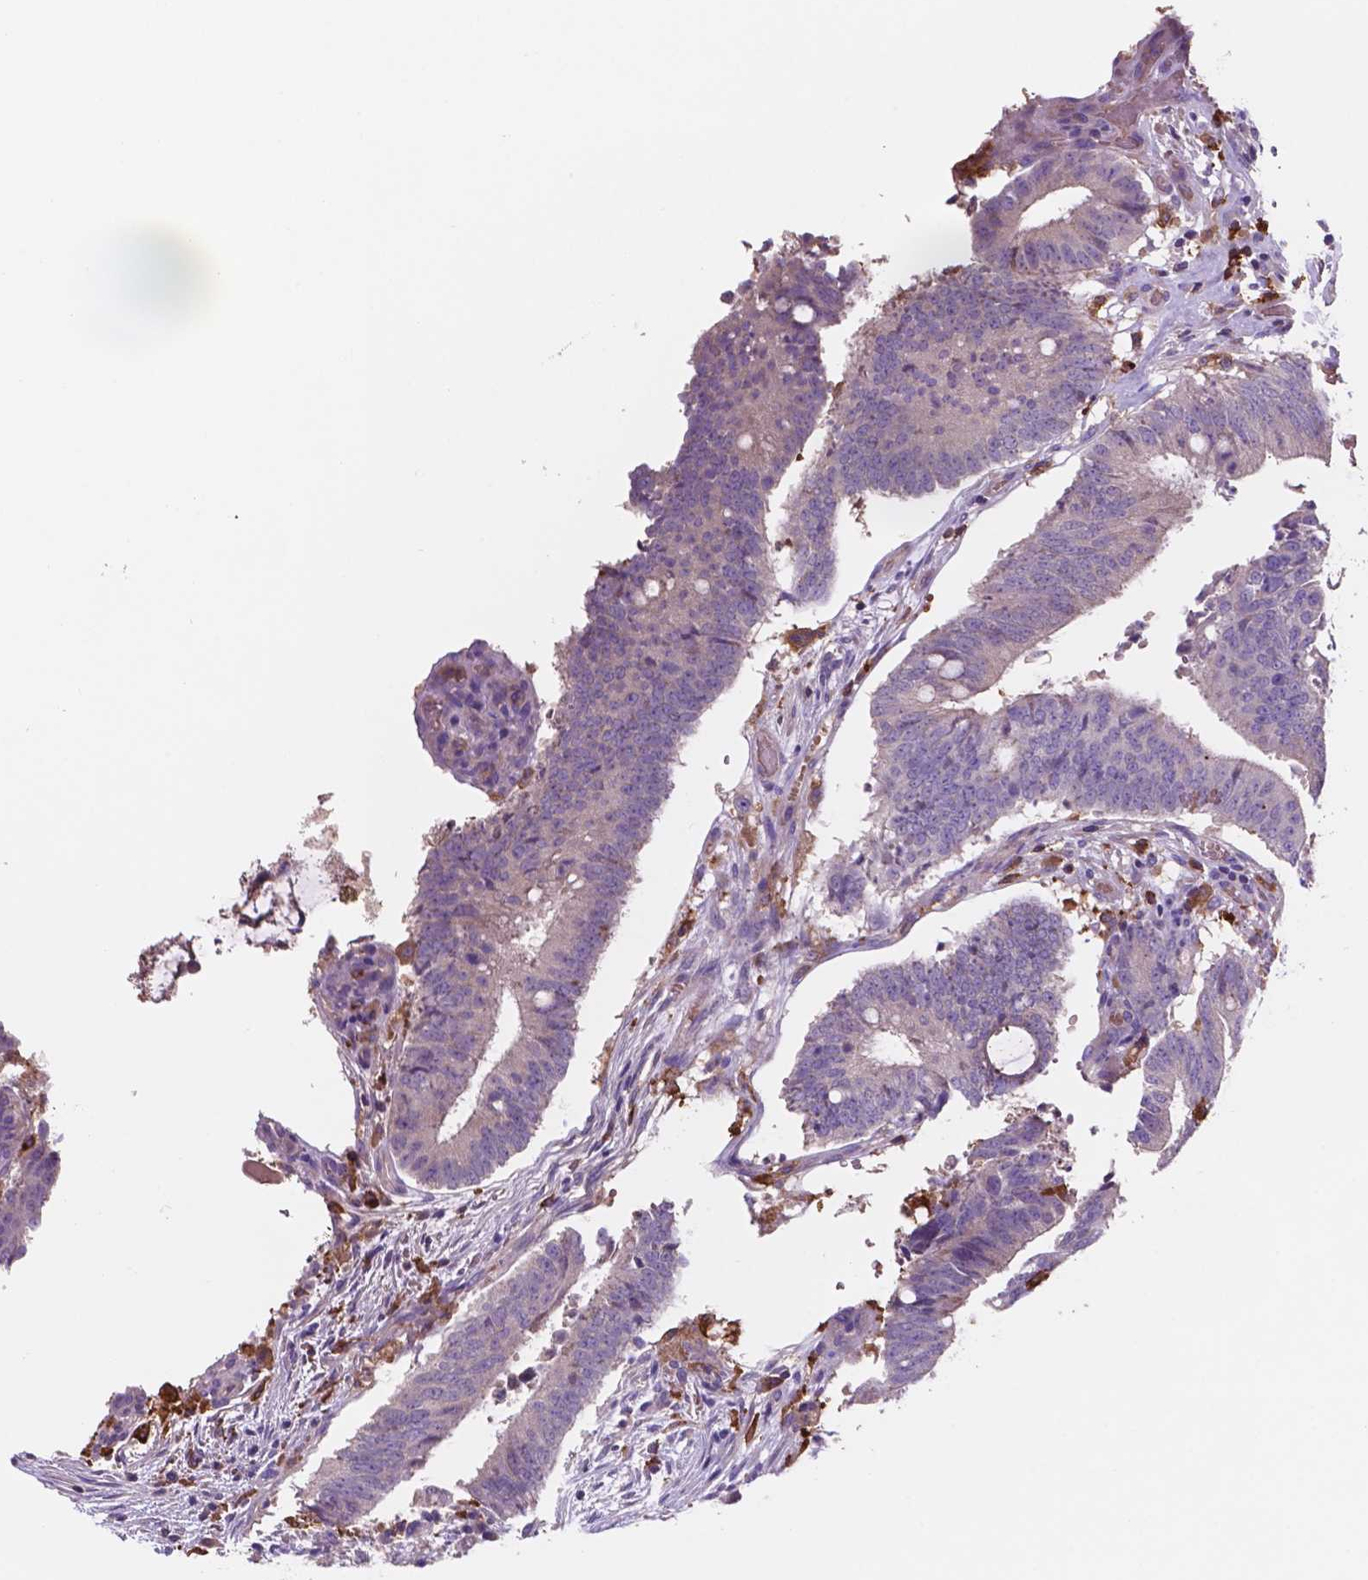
{"staining": {"intensity": "negative", "quantity": "none", "location": "none"}, "tissue": "colorectal cancer", "cell_type": "Tumor cells", "image_type": "cancer", "snomed": [{"axis": "morphology", "description": "Adenocarcinoma, NOS"}, {"axis": "topography", "description": "Colon"}], "caption": "High power microscopy histopathology image of an immunohistochemistry photomicrograph of colorectal cancer (adenocarcinoma), revealing no significant positivity in tumor cells. Nuclei are stained in blue.", "gene": "MKRN2OS", "patient": {"sex": "female", "age": 43}}